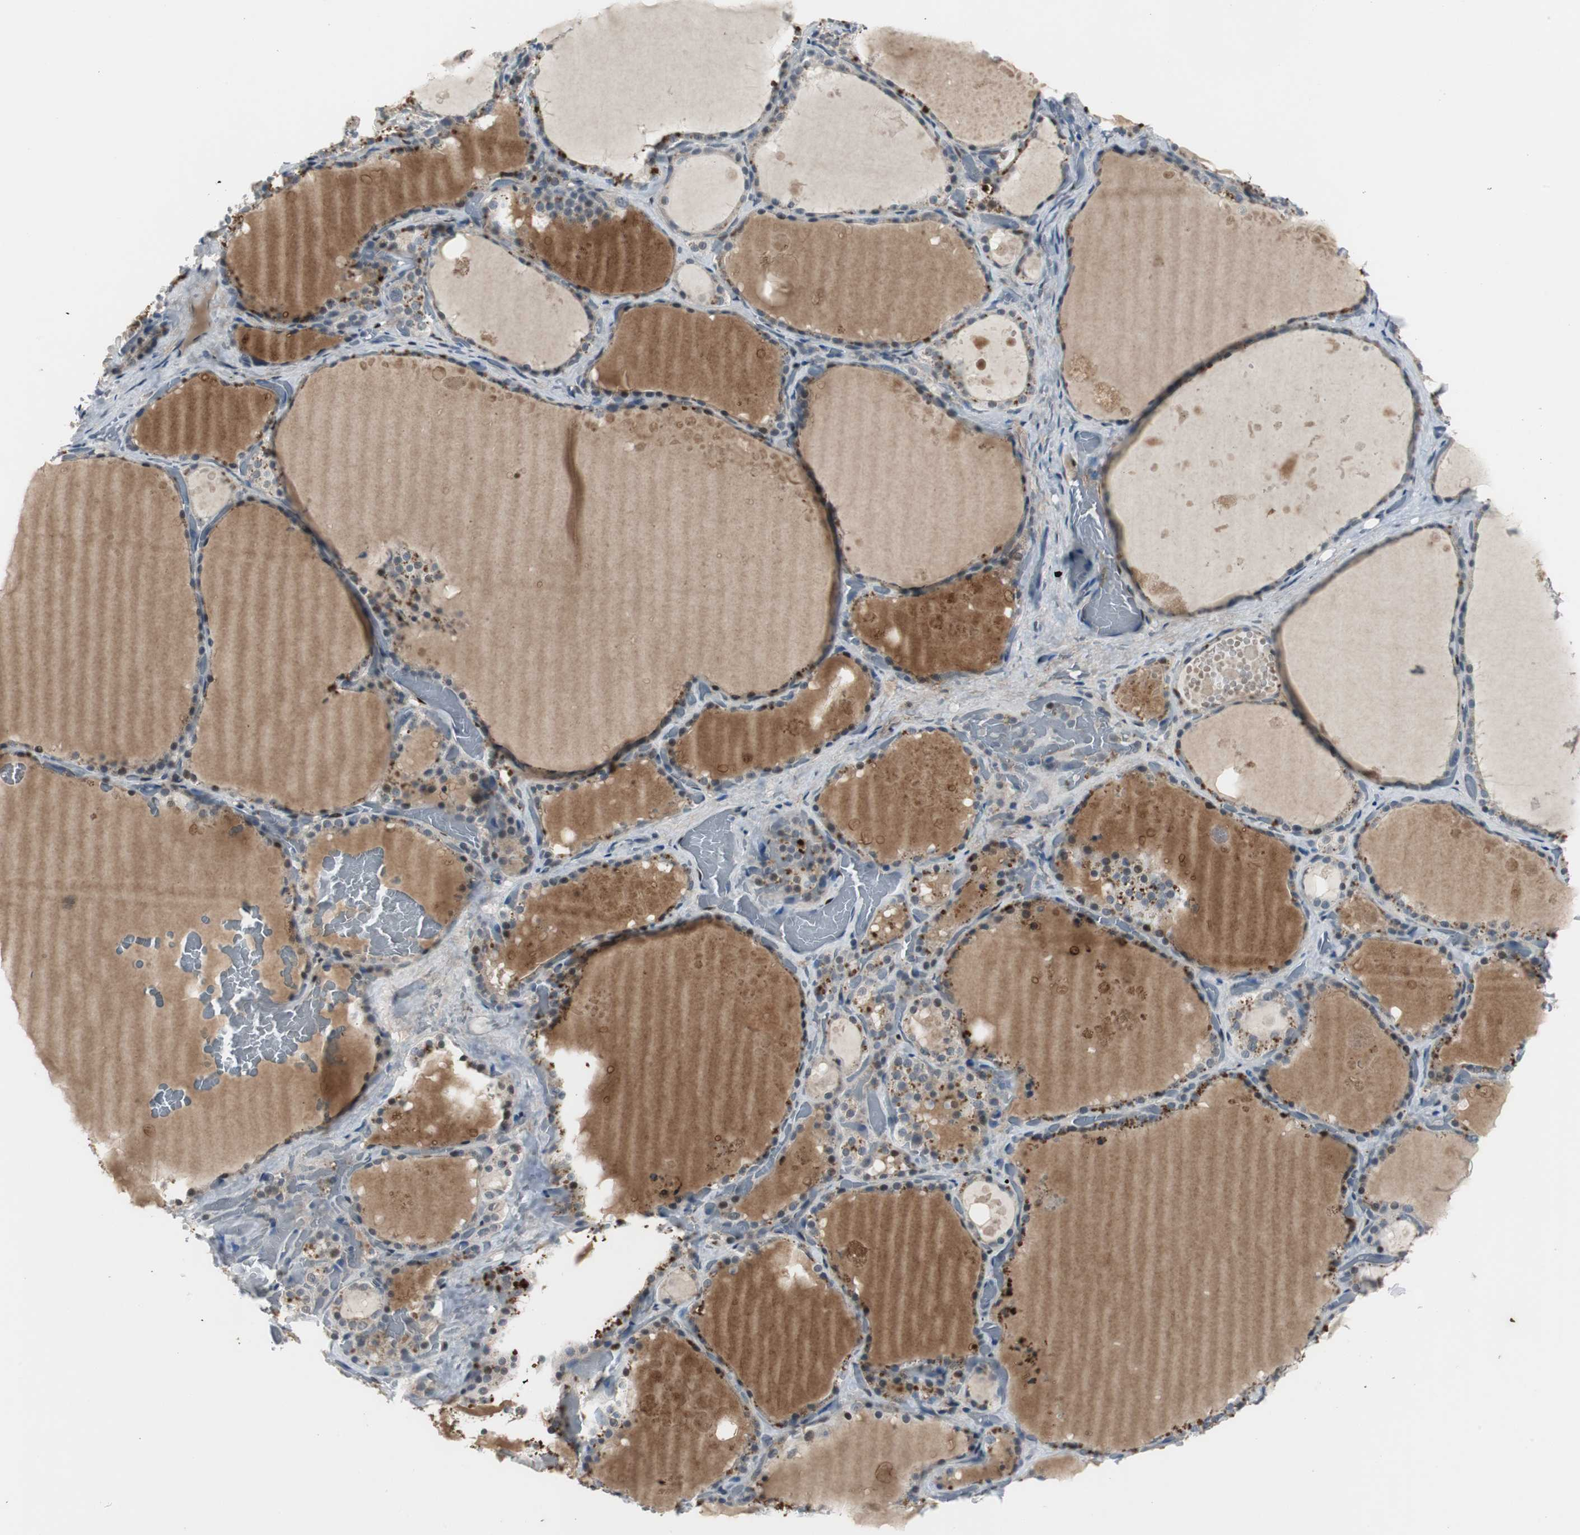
{"staining": {"intensity": "negative", "quantity": "none", "location": "none"}, "tissue": "thyroid gland", "cell_type": "Glandular cells", "image_type": "normal", "snomed": [{"axis": "morphology", "description": "Normal tissue, NOS"}, {"axis": "topography", "description": "Thyroid gland"}], "caption": "Glandular cells show no significant protein positivity in unremarkable thyroid gland. (Immunohistochemistry, brightfield microscopy, high magnification).", "gene": "FHL2", "patient": {"sex": "male", "age": 61}}